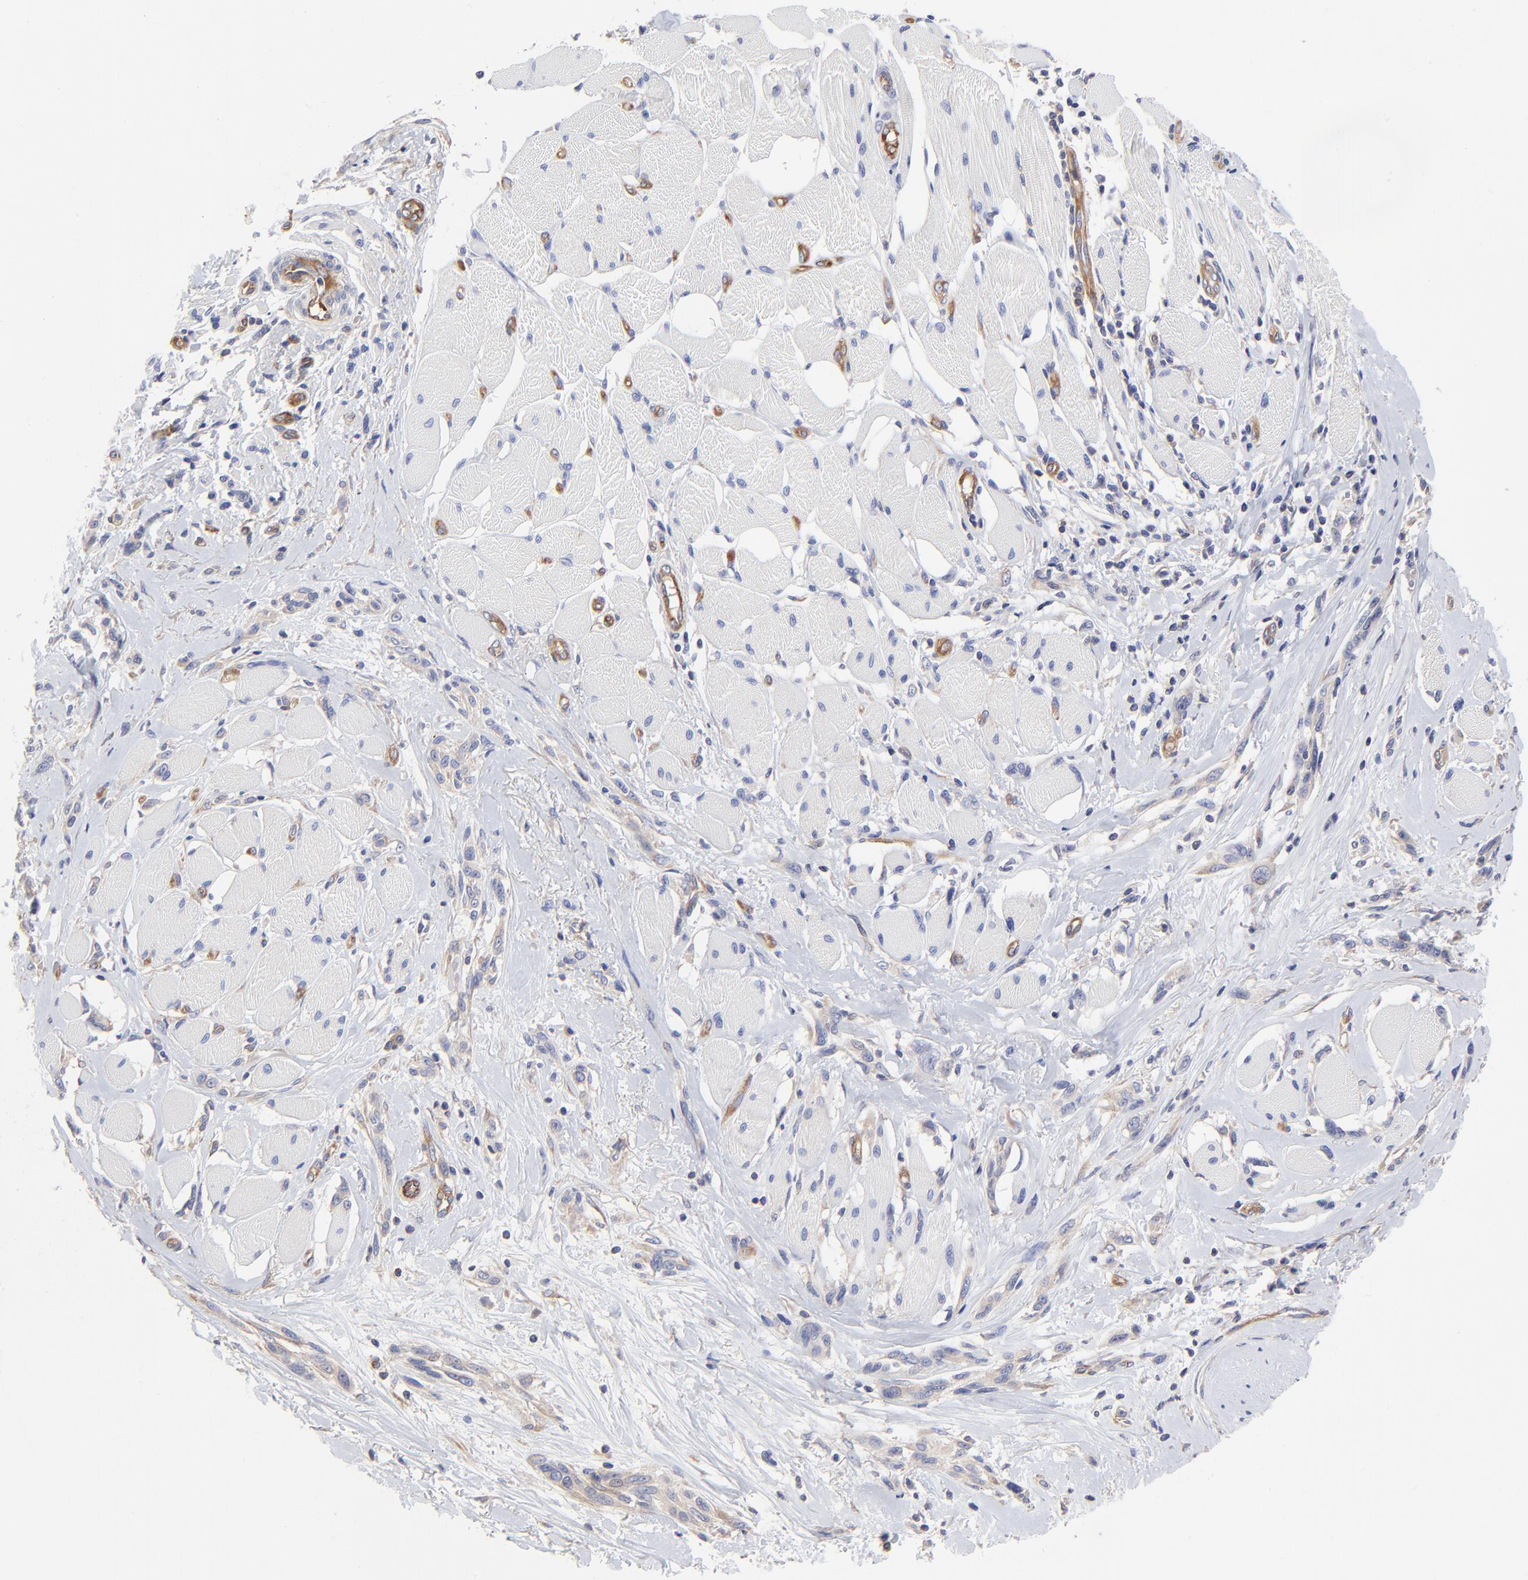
{"staining": {"intensity": "weak", "quantity": "<25%", "location": "cytoplasmic/membranous"}, "tissue": "melanoma", "cell_type": "Tumor cells", "image_type": "cancer", "snomed": [{"axis": "morphology", "description": "Malignant melanoma, NOS"}, {"axis": "topography", "description": "Skin"}], "caption": "A micrograph of melanoma stained for a protein reveals no brown staining in tumor cells. Brightfield microscopy of immunohistochemistry stained with DAB (brown) and hematoxylin (blue), captured at high magnification.", "gene": "SULF2", "patient": {"sex": "male", "age": 91}}